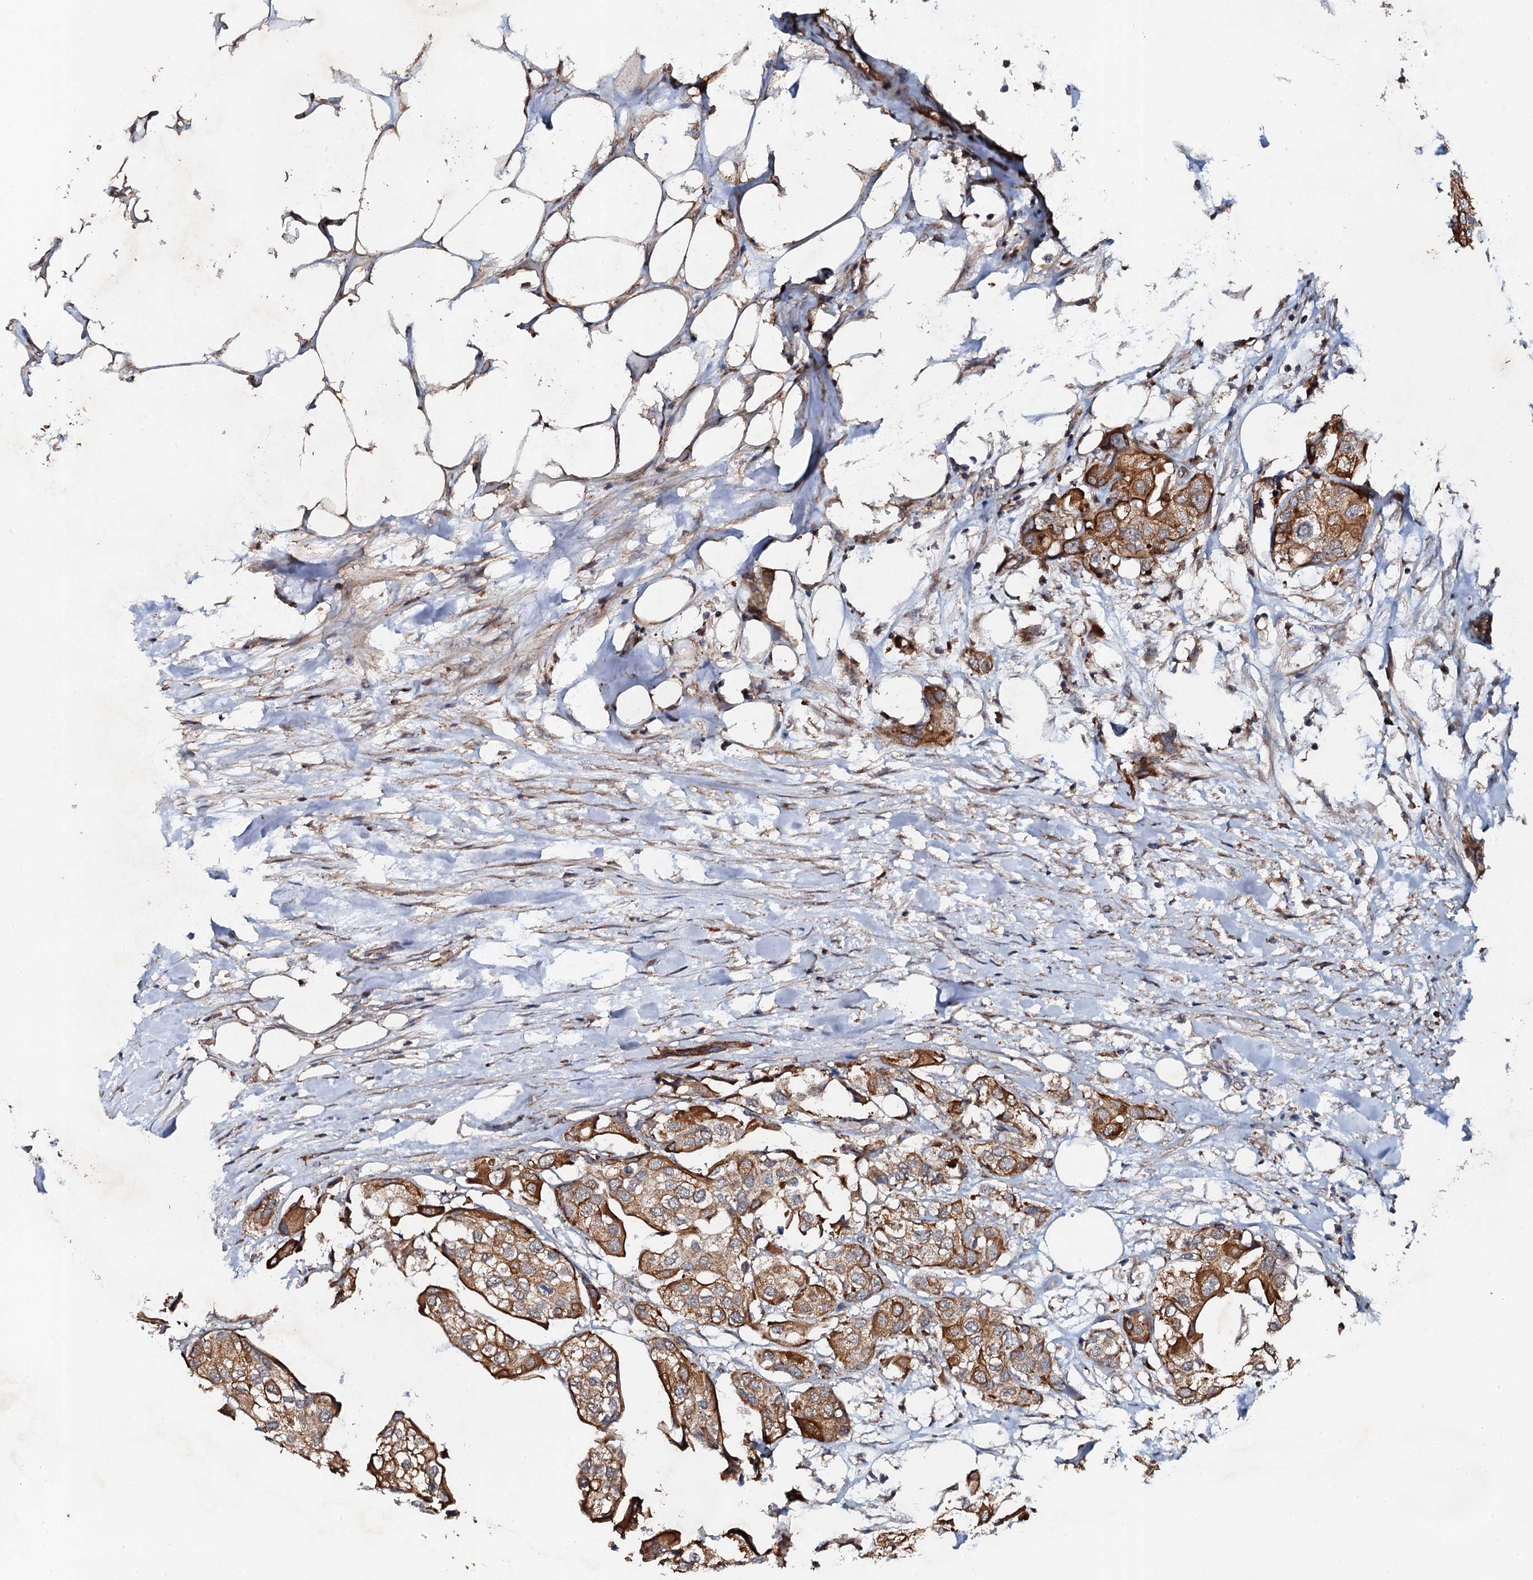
{"staining": {"intensity": "moderate", "quantity": ">75%", "location": "cytoplasmic/membranous"}, "tissue": "urothelial cancer", "cell_type": "Tumor cells", "image_type": "cancer", "snomed": [{"axis": "morphology", "description": "Urothelial carcinoma, High grade"}, {"axis": "topography", "description": "Urinary bladder"}], "caption": "Urothelial carcinoma (high-grade) stained with IHC shows moderate cytoplasmic/membranous positivity in approximately >75% of tumor cells.", "gene": "GLCE", "patient": {"sex": "male", "age": 64}}